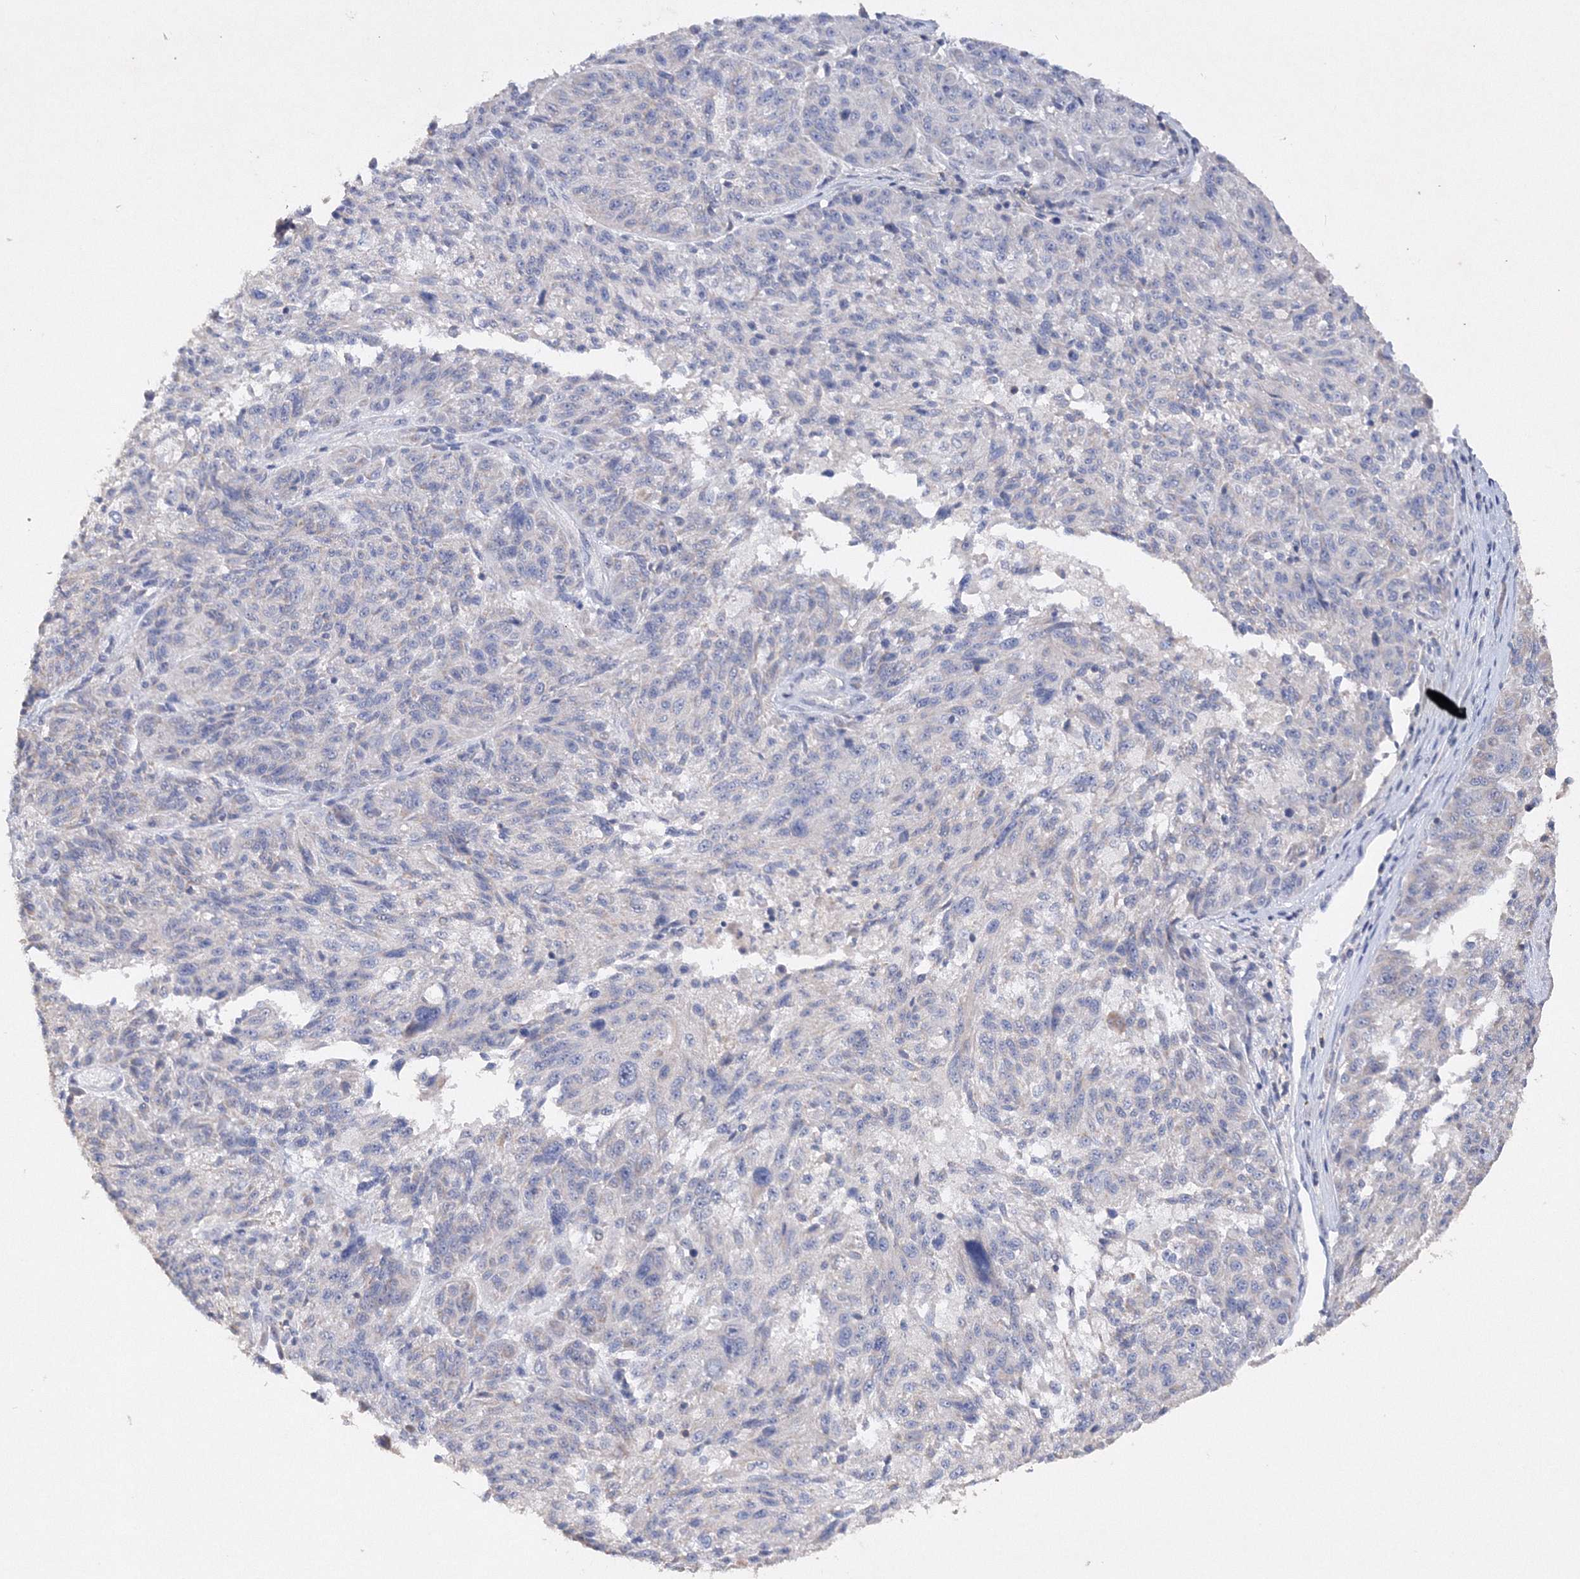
{"staining": {"intensity": "negative", "quantity": "none", "location": "none"}, "tissue": "melanoma", "cell_type": "Tumor cells", "image_type": "cancer", "snomed": [{"axis": "morphology", "description": "Malignant melanoma, NOS"}, {"axis": "topography", "description": "Skin"}], "caption": "An immunohistochemistry image of melanoma is shown. There is no staining in tumor cells of melanoma.", "gene": "GLS", "patient": {"sex": "male", "age": 53}}